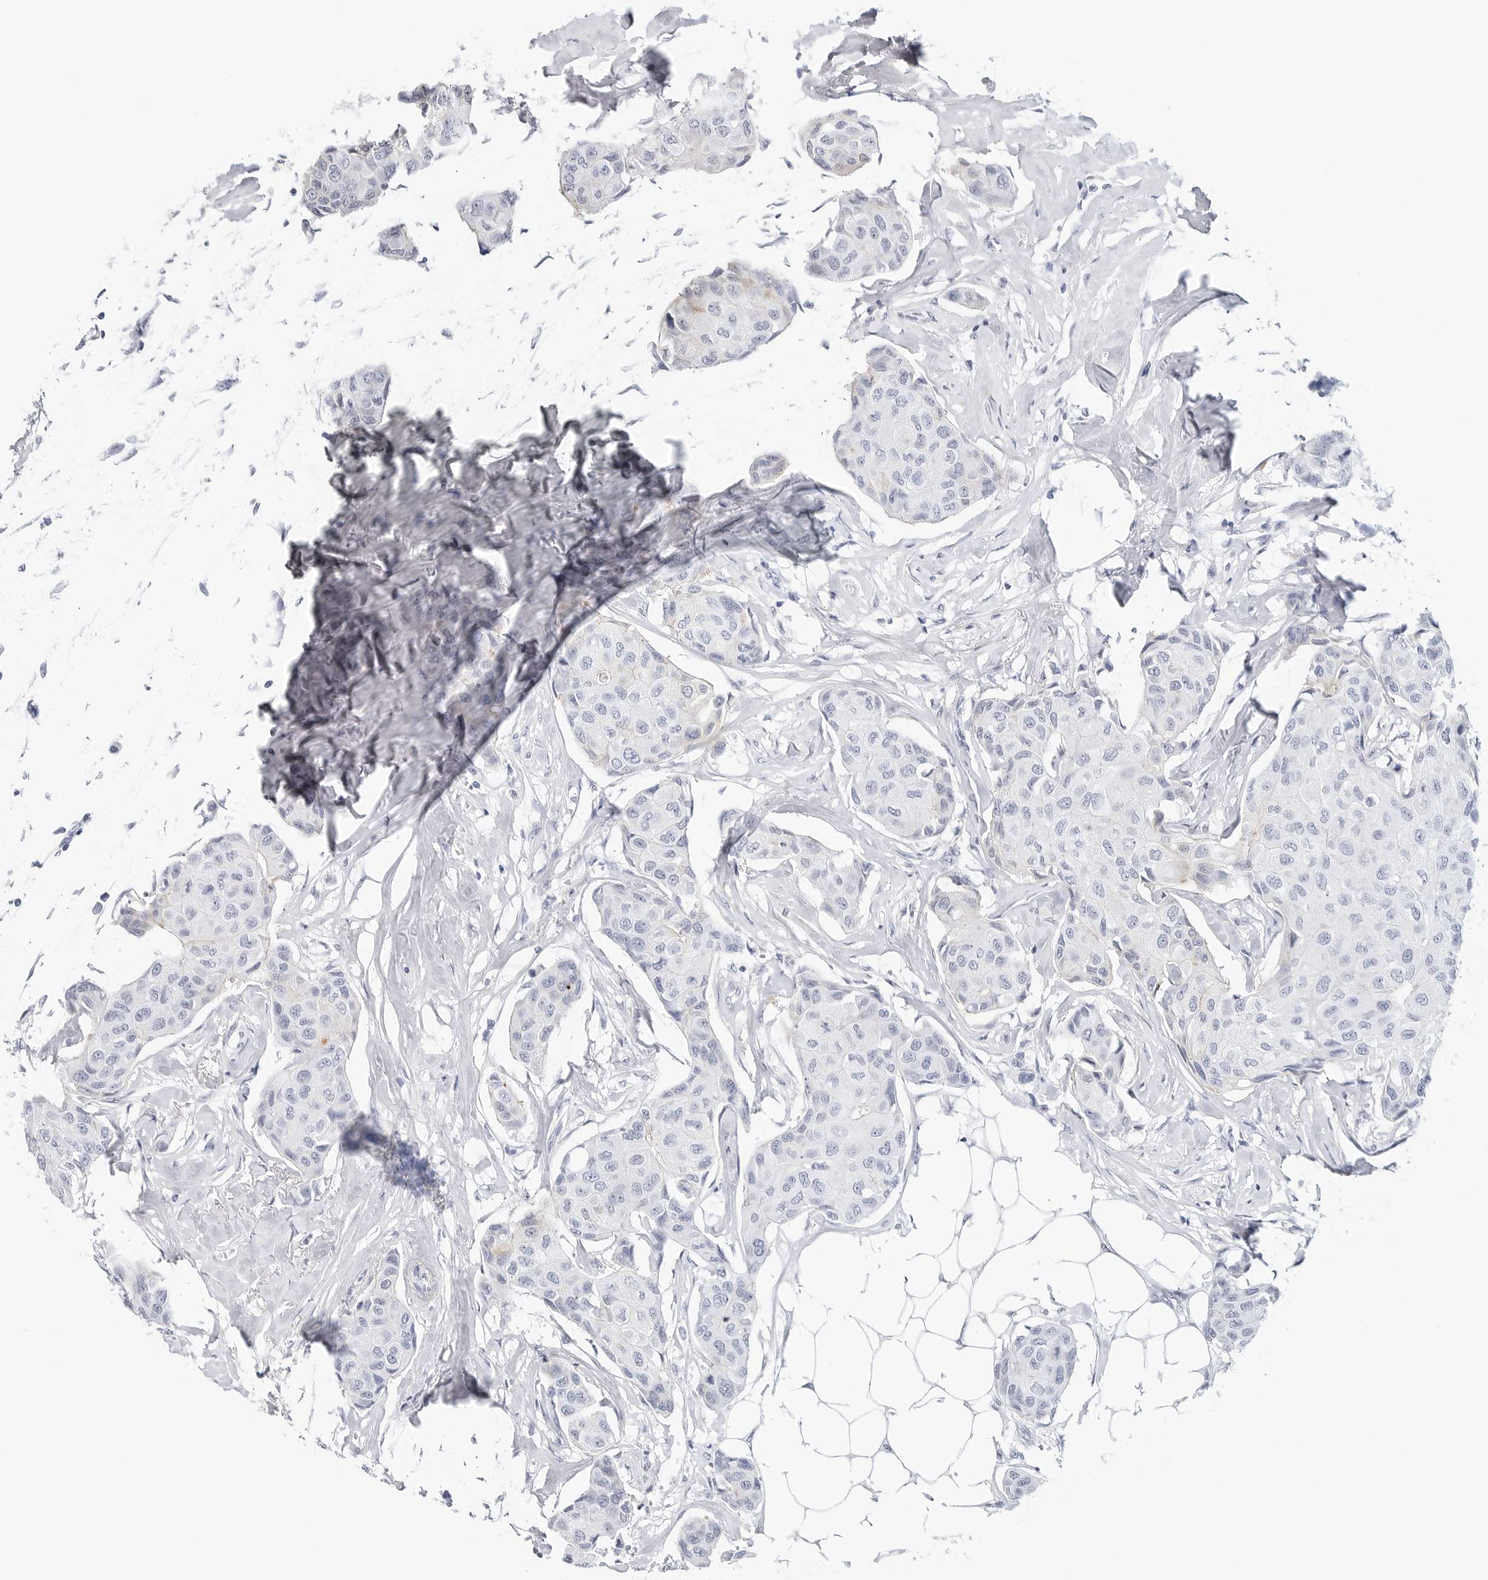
{"staining": {"intensity": "negative", "quantity": "none", "location": "none"}, "tissue": "breast cancer", "cell_type": "Tumor cells", "image_type": "cancer", "snomed": [{"axis": "morphology", "description": "Duct carcinoma"}, {"axis": "topography", "description": "Breast"}], "caption": "Immunohistochemical staining of breast cancer (infiltrating ductal carcinoma) displays no significant staining in tumor cells.", "gene": "SLC19A1", "patient": {"sex": "female", "age": 80}}